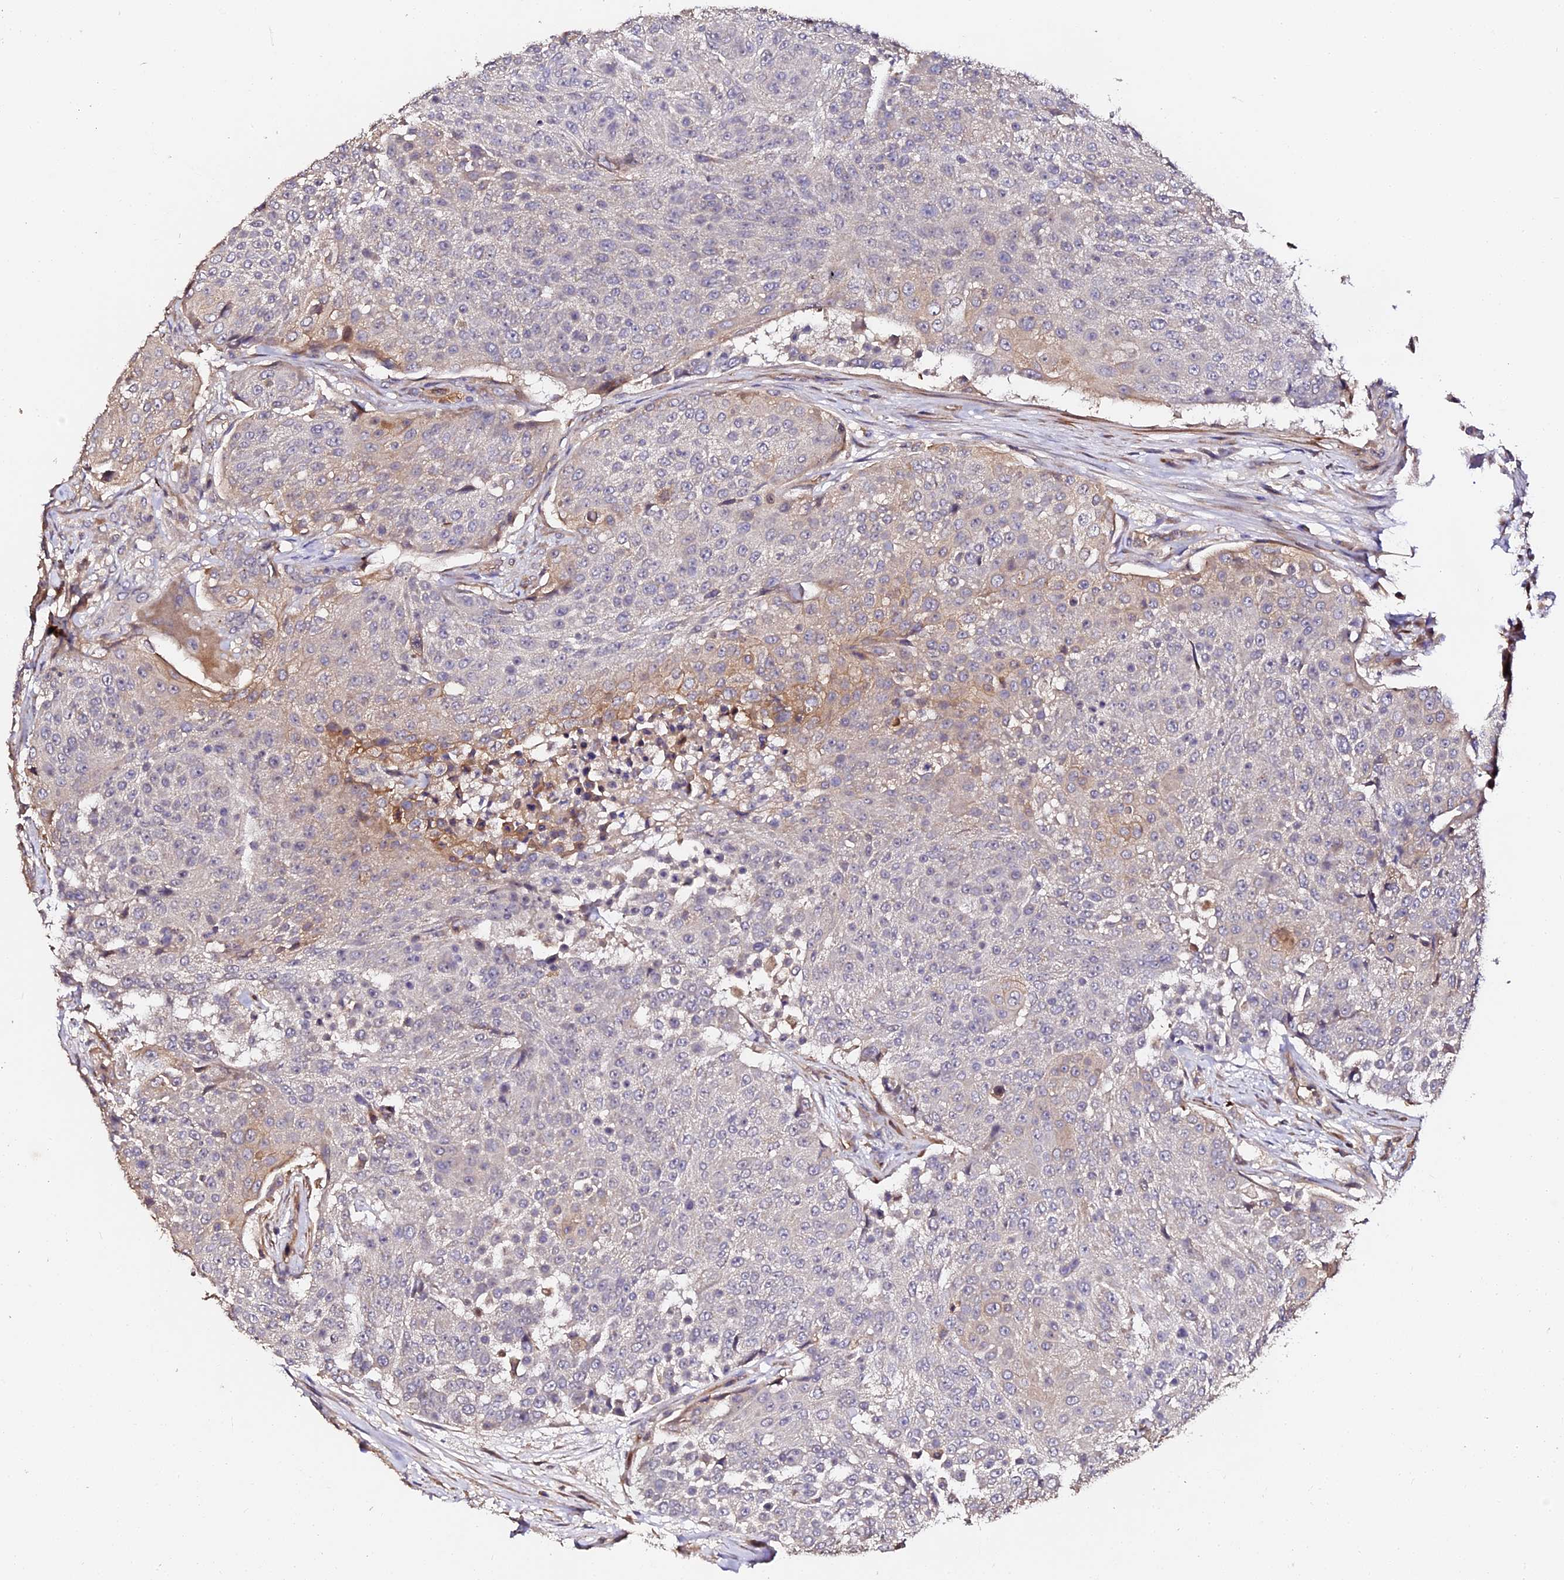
{"staining": {"intensity": "weak", "quantity": "<25%", "location": "cytoplasmic/membranous"}, "tissue": "urothelial cancer", "cell_type": "Tumor cells", "image_type": "cancer", "snomed": [{"axis": "morphology", "description": "Urothelial carcinoma, High grade"}, {"axis": "topography", "description": "Urinary bladder"}], "caption": "Tumor cells show no significant protein staining in urothelial cancer. (Brightfield microscopy of DAB immunohistochemistry (IHC) at high magnification).", "gene": "TDO2", "patient": {"sex": "female", "age": 63}}